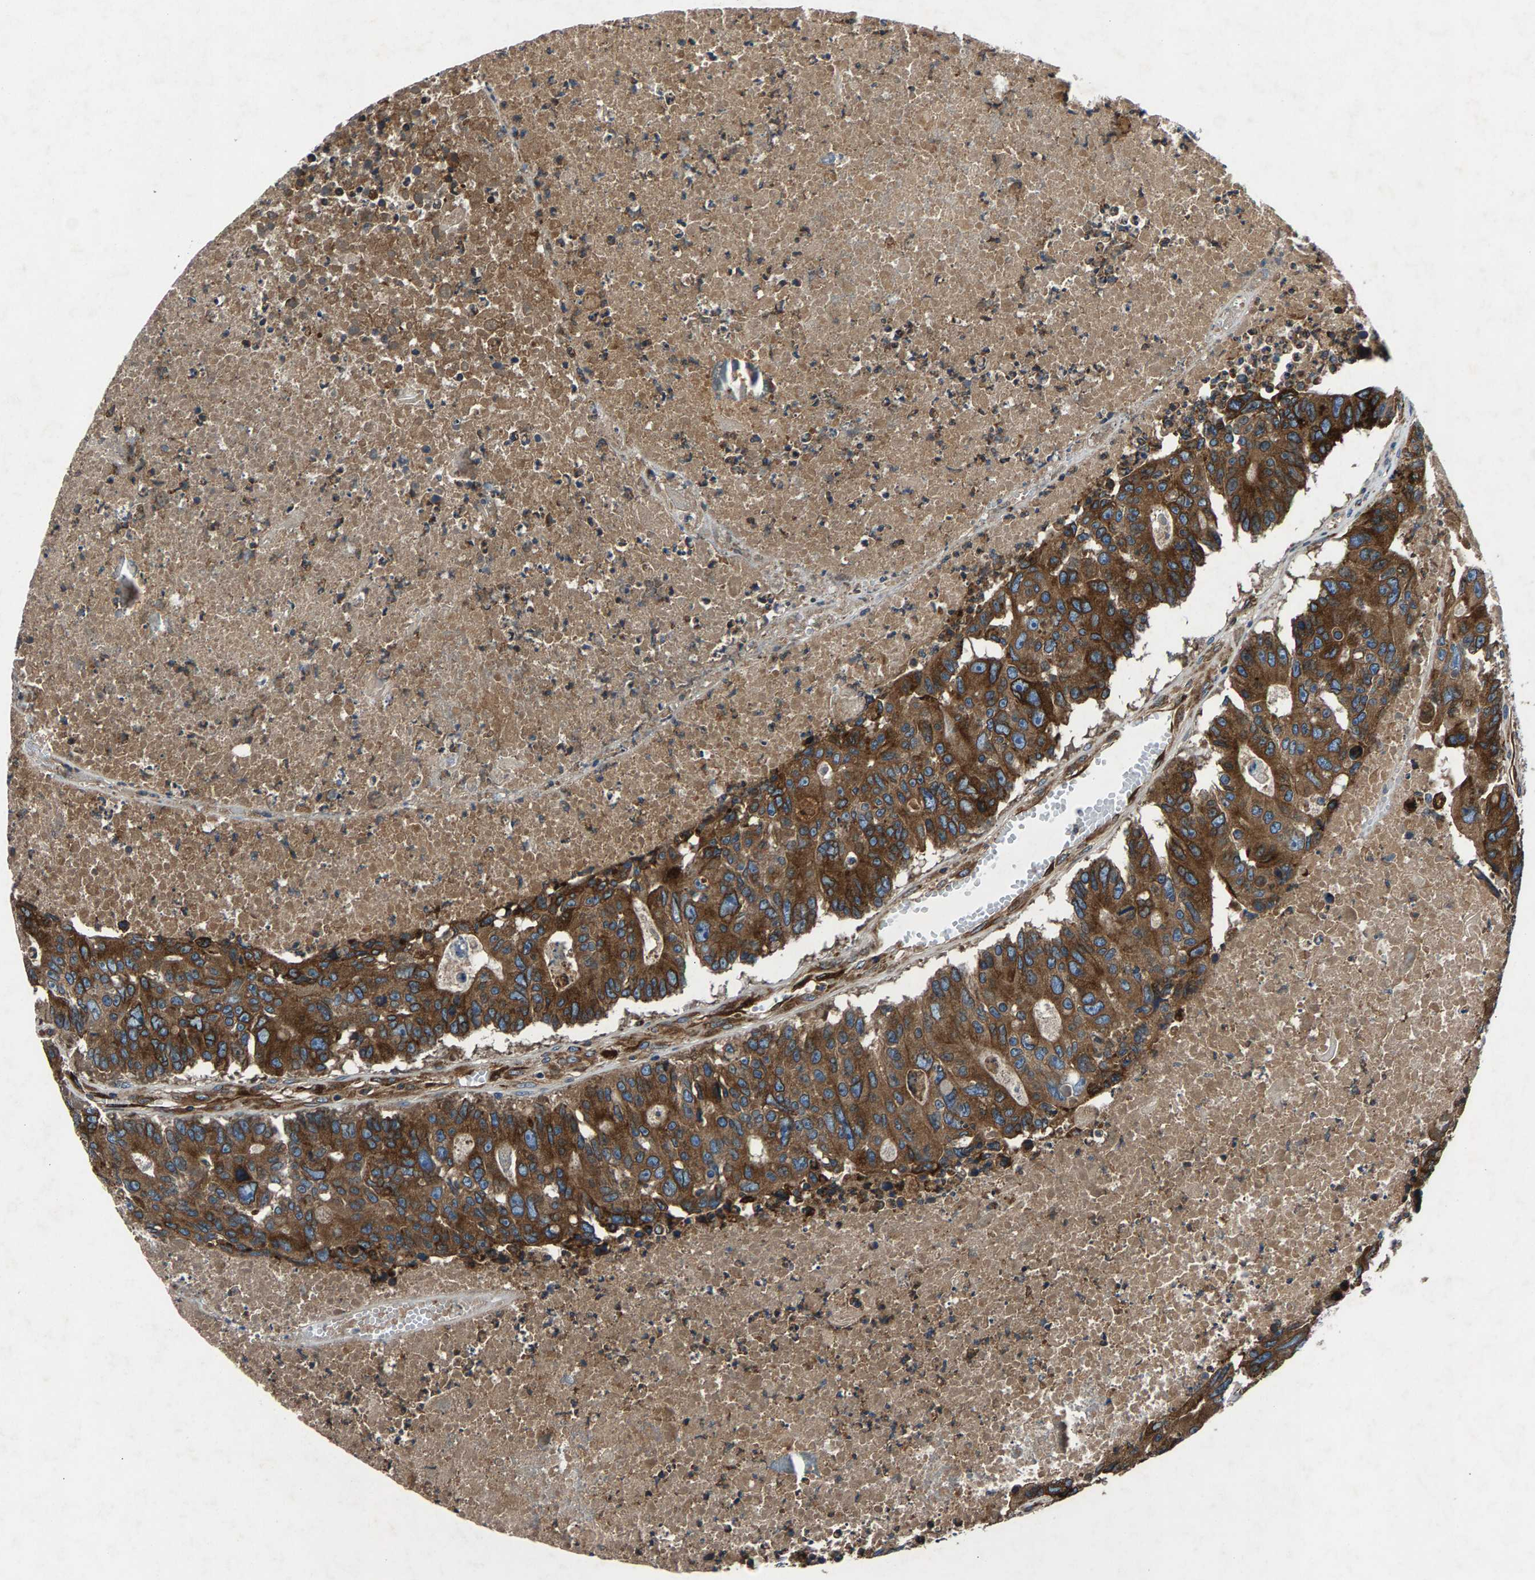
{"staining": {"intensity": "strong", "quantity": ">75%", "location": "cytoplasmic/membranous"}, "tissue": "colorectal cancer", "cell_type": "Tumor cells", "image_type": "cancer", "snomed": [{"axis": "morphology", "description": "Adenocarcinoma, NOS"}, {"axis": "topography", "description": "Colon"}], "caption": "A histopathology image of adenocarcinoma (colorectal) stained for a protein shows strong cytoplasmic/membranous brown staining in tumor cells.", "gene": "LPCAT1", "patient": {"sex": "male", "age": 87}}